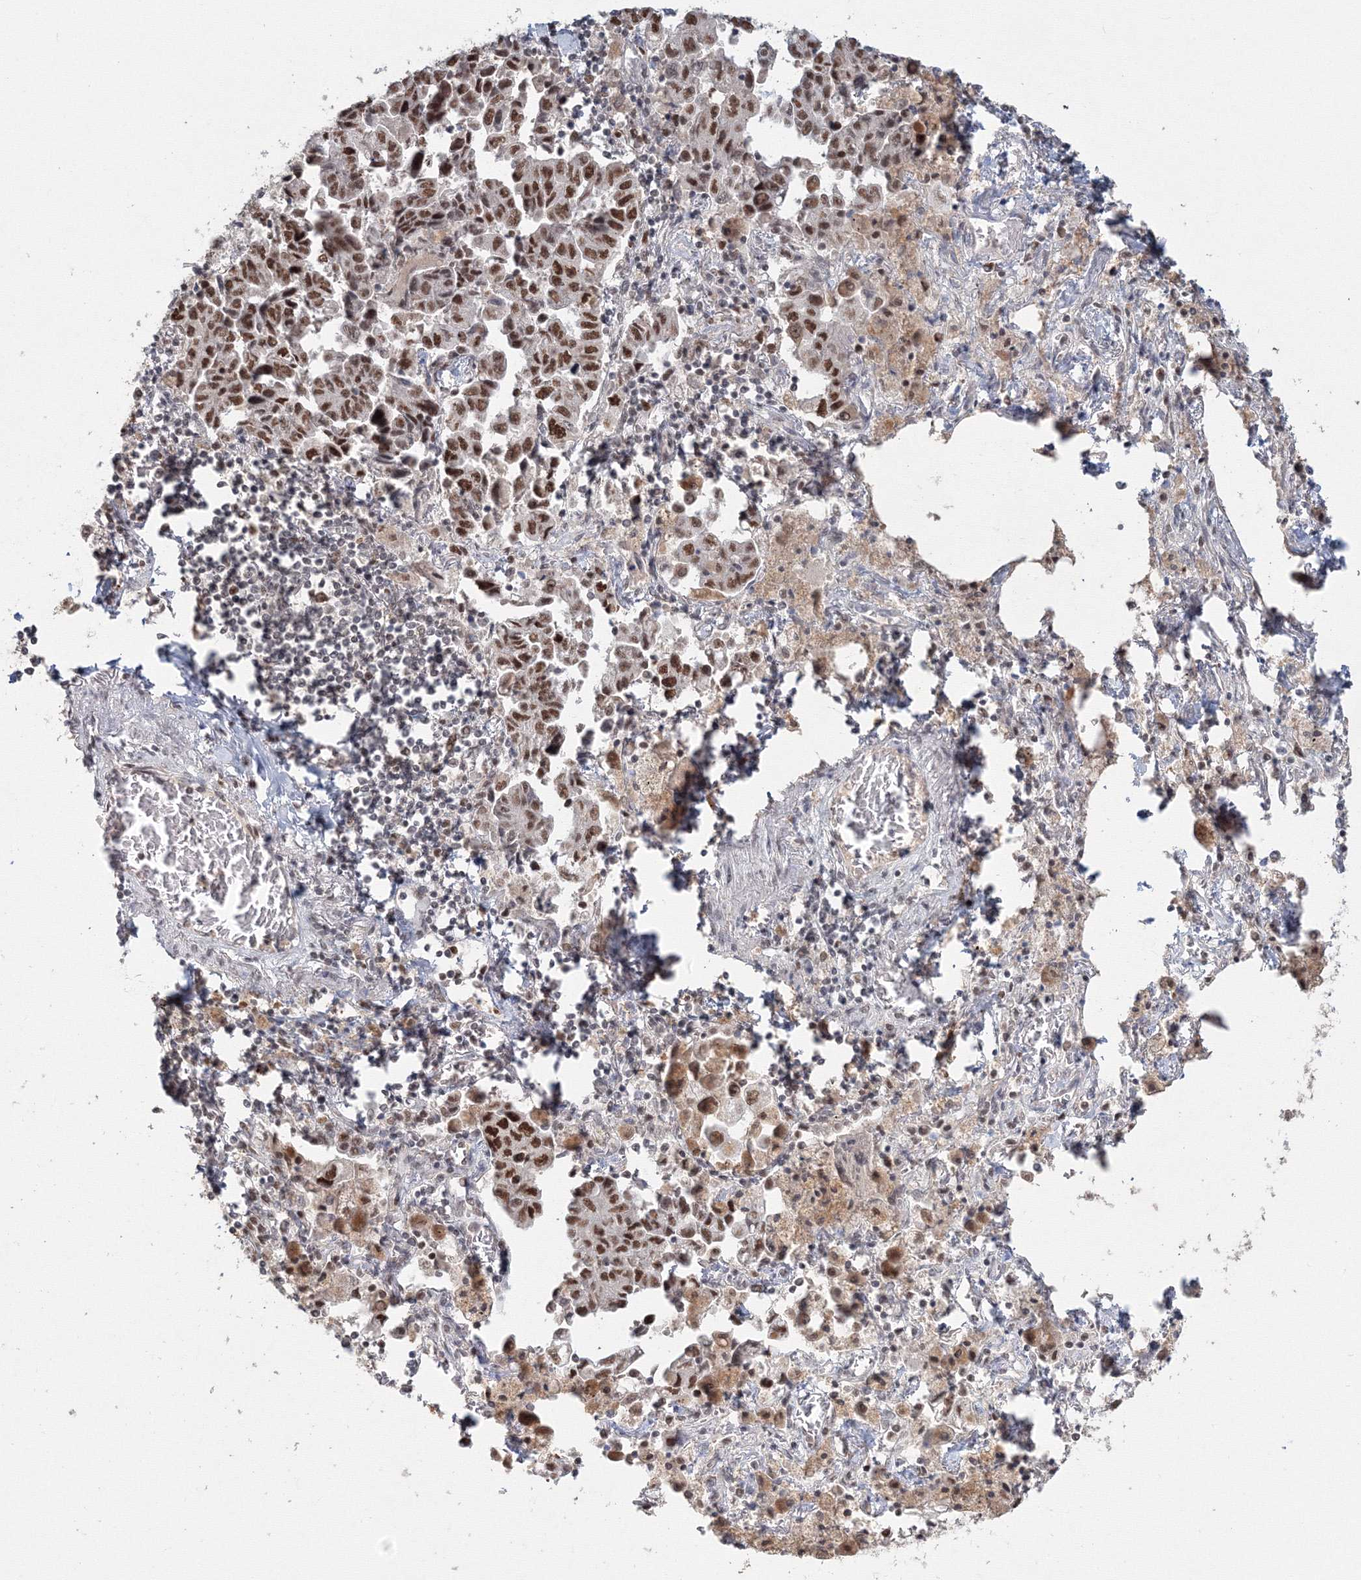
{"staining": {"intensity": "strong", "quantity": ">75%", "location": "nuclear"}, "tissue": "lung cancer", "cell_type": "Tumor cells", "image_type": "cancer", "snomed": [{"axis": "morphology", "description": "Adenocarcinoma, NOS"}, {"axis": "topography", "description": "Lung"}], "caption": "This is an image of immunohistochemistry (IHC) staining of lung cancer, which shows strong staining in the nuclear of tumor cells.", "gene": "IWS1", "patient": {"sex": "female", "age": 51}}